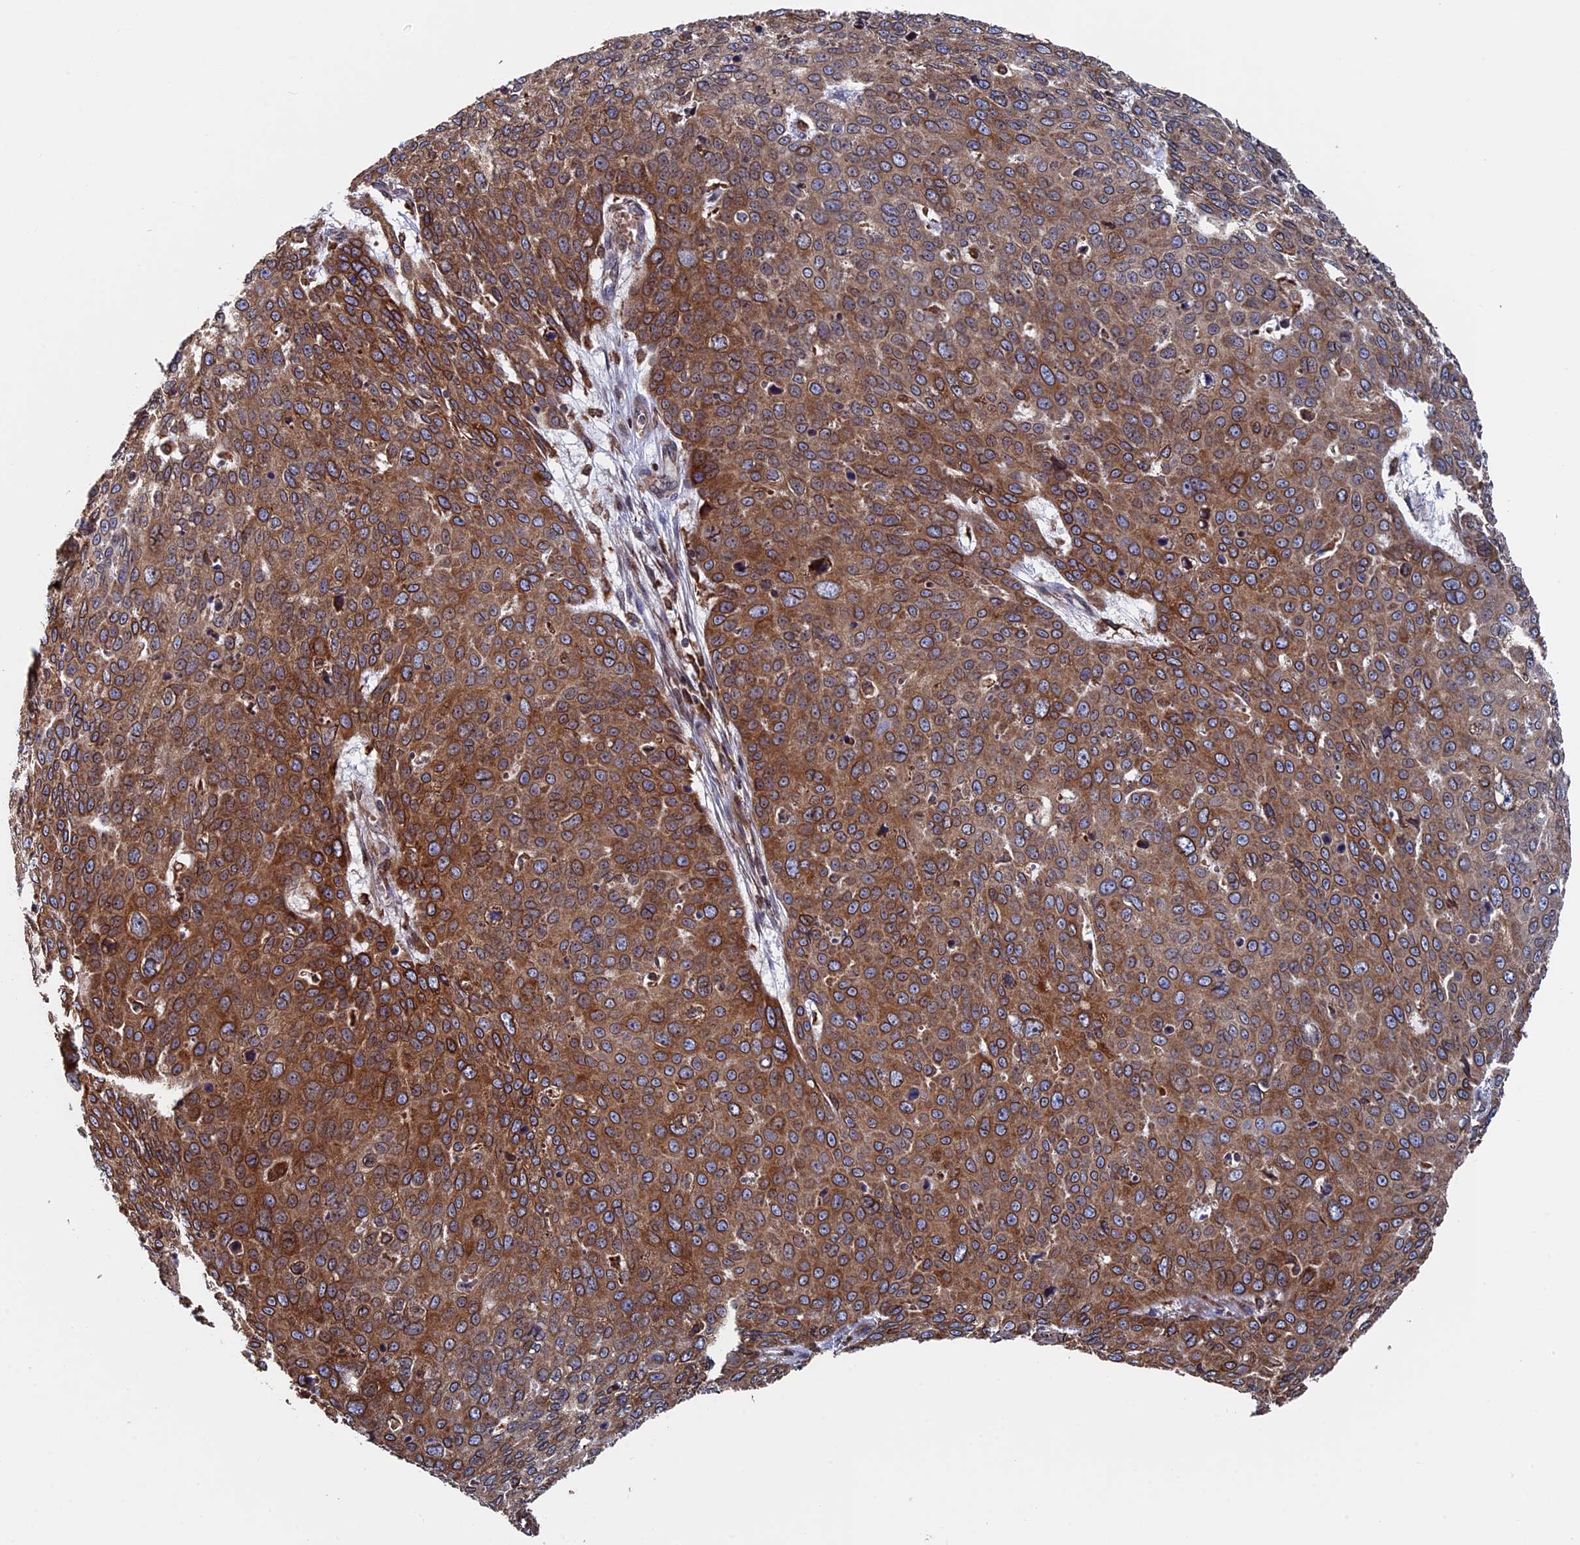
{"staining": {"intensity": "strong", "quantity": ">75%", "location": "cytoplasmic/membranous"}, "tissue": "skin cancer", "cell_type": "Tumor cells", "image_type": "cancer", "snomed": [{"axis": "morphology", "description": "Squamous cell carcinoma, NOS"}, {"axis": "topography", "description": "Skin"}], "caption": "A high-resolution image shows immunohistochemistry (IHC) staining of skin cancer (squamous cell carcinoma), which demonstrates strong cytoplasmic/membranous positivity in about >75% of tumor cells.", "gene": "RPUSD1", "patient": {"sex": "male", "age": 71}}